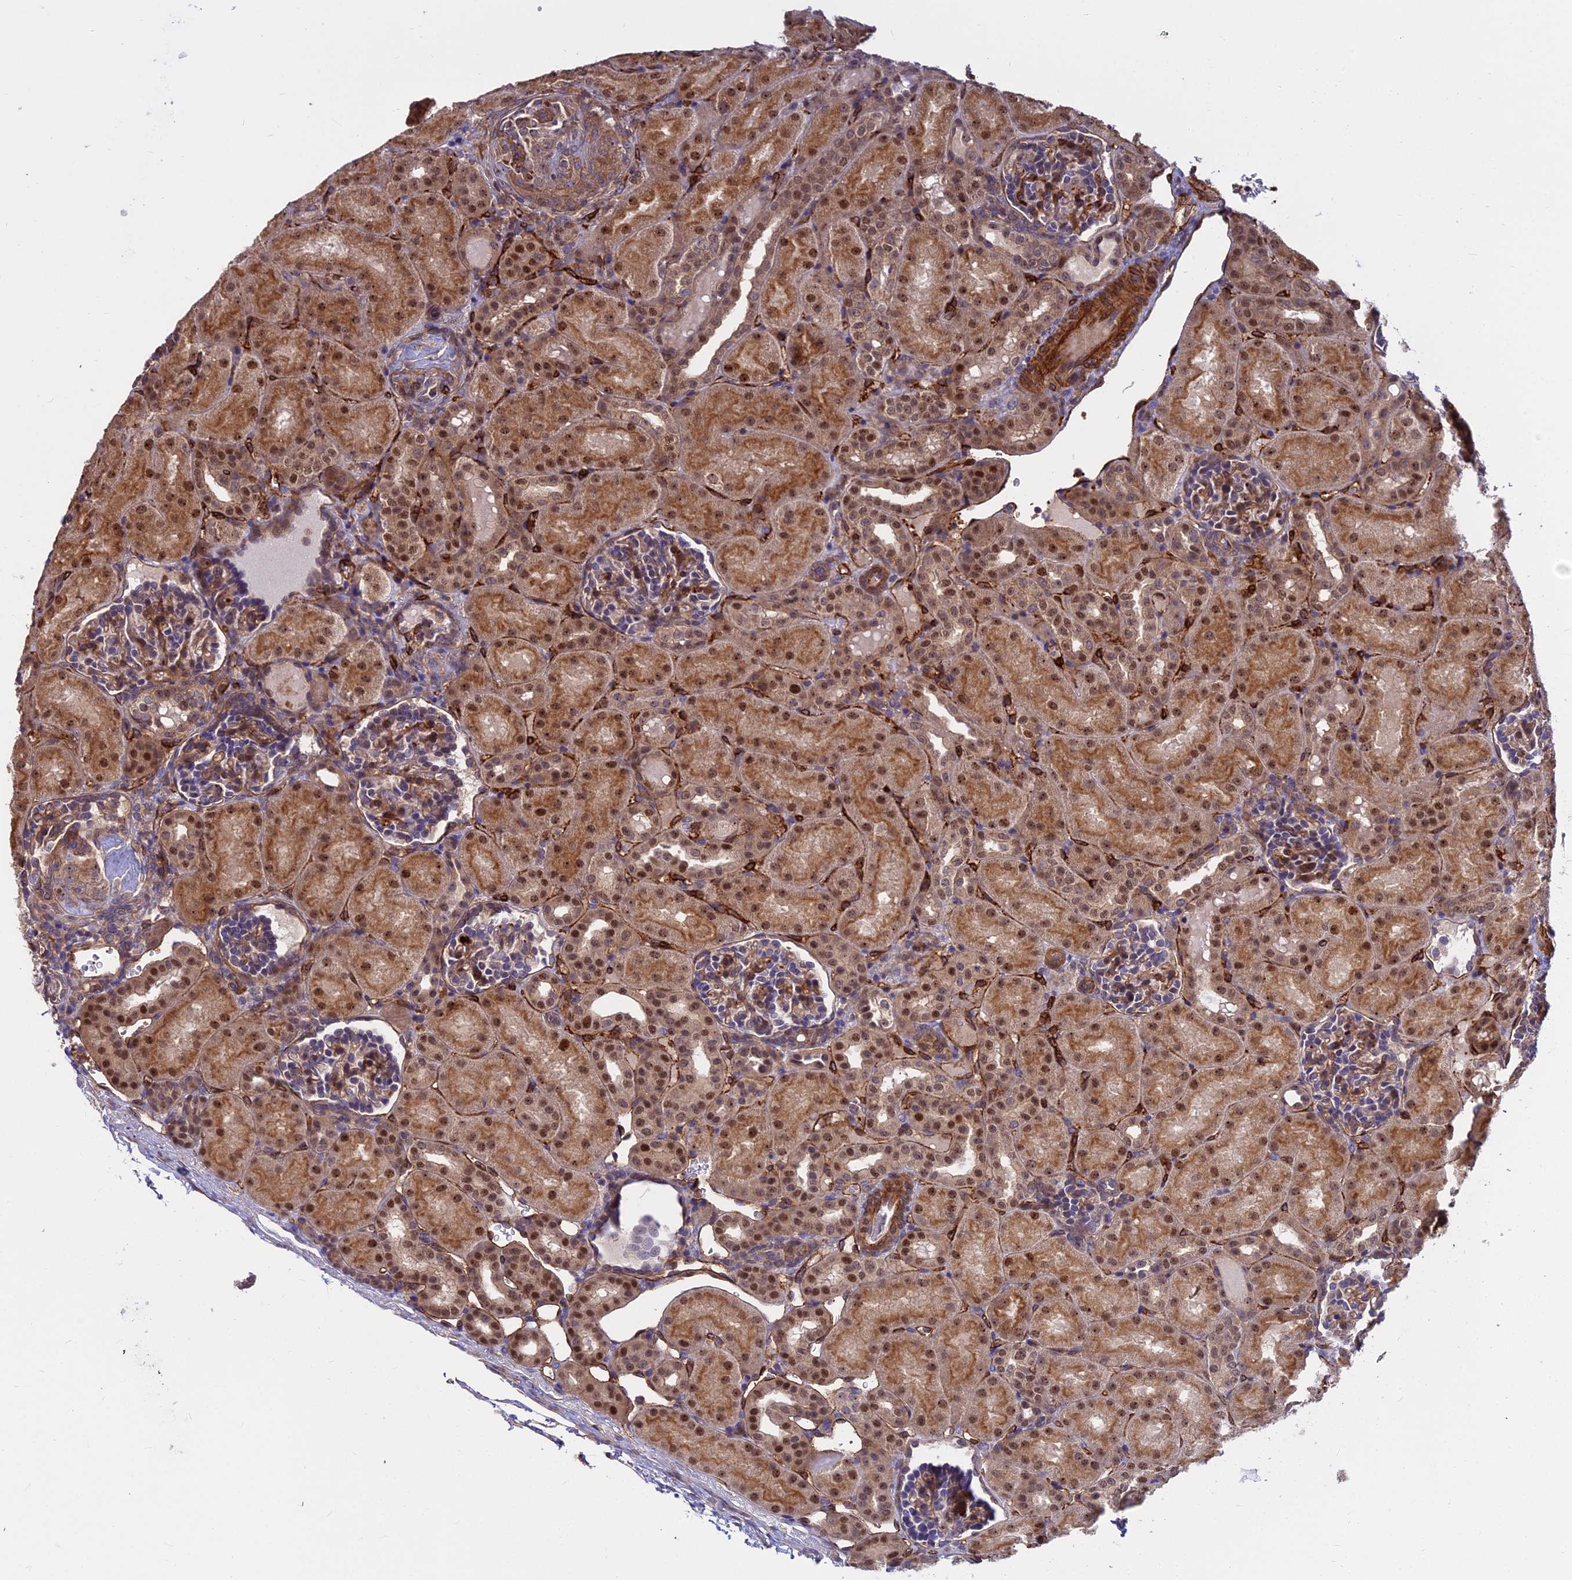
{"staining": {"intensity": "moderate", "quantity": "25%-75%", "location": "cytoplasmic/membranous"}, "tissue": "kidney", "cell_type": "Cells in glomeruli", "image_type": "normal", "snomed": [{"axis": "morphology", "description": "Normal tissue, NOS"}, {"axis": "topography", "description": "Kidney"}], "caption": "Immunohistochemical staining of unremarkable human kidney reveals medium levels of moderate cytoplasmic/membranous staining in about 25%-75% of cells in glomeruli.", "gene": "TCEA3", "patient": {"sex": "male", "age": 1}}